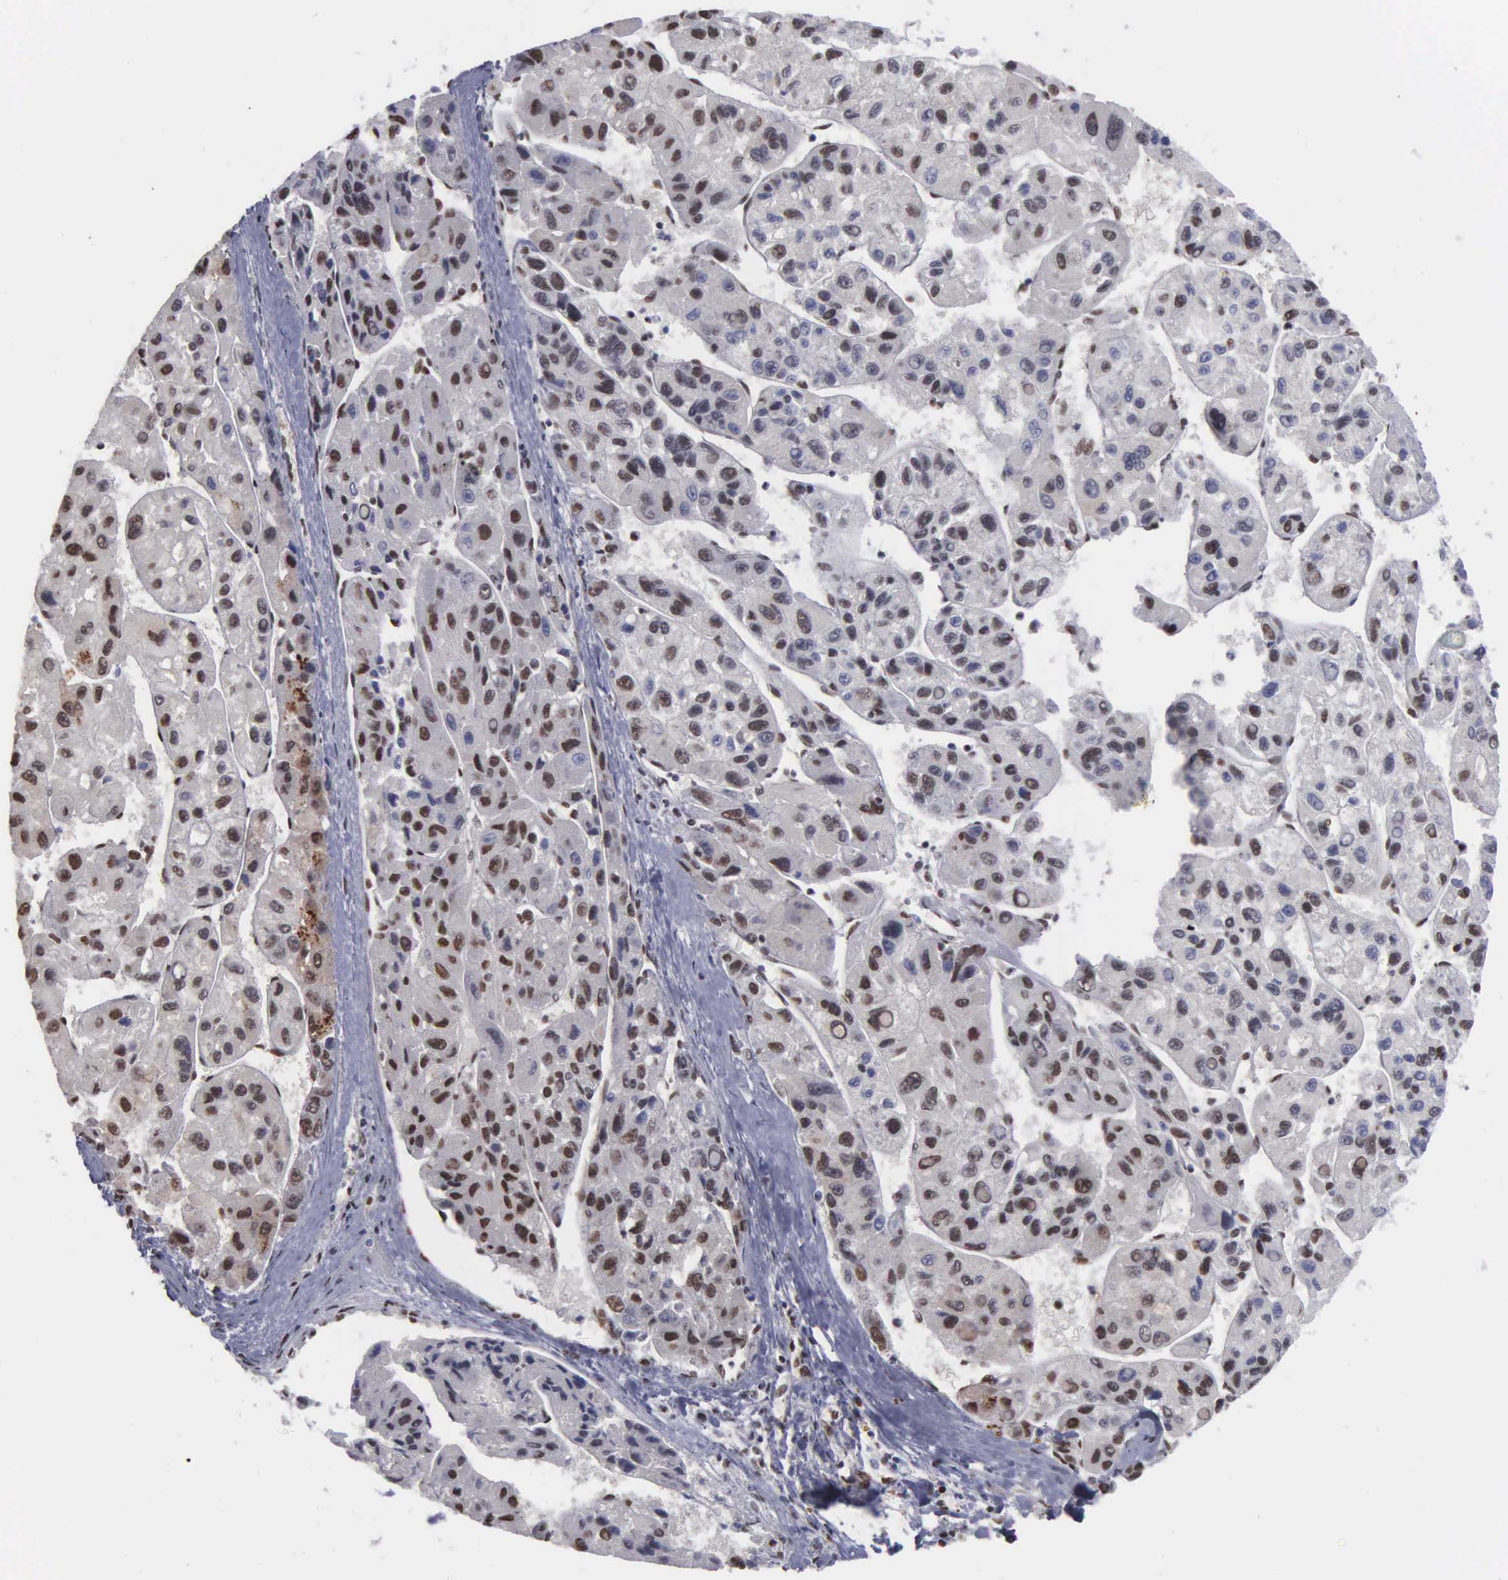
{"staining": {"intensity": "moderate", "quantity": ">75%", "location": "nuclear"}, "tissue": "liver cancer", "cell_type": "Tumor cells", "image_type": "cancer", "snomed": [{"axis": "morphology", "description": "Carcinoma, Hepatocellular, NOS"}, {"axis": "topography", "description": "Liver"}], "caption": "An image of liver hepatocellular carcinoma stained for a protein reveals moderate nuclear brown staining in tumor cells.", "gene": "KIAA0586", "patient": {"sex": "male", "age": 64}}